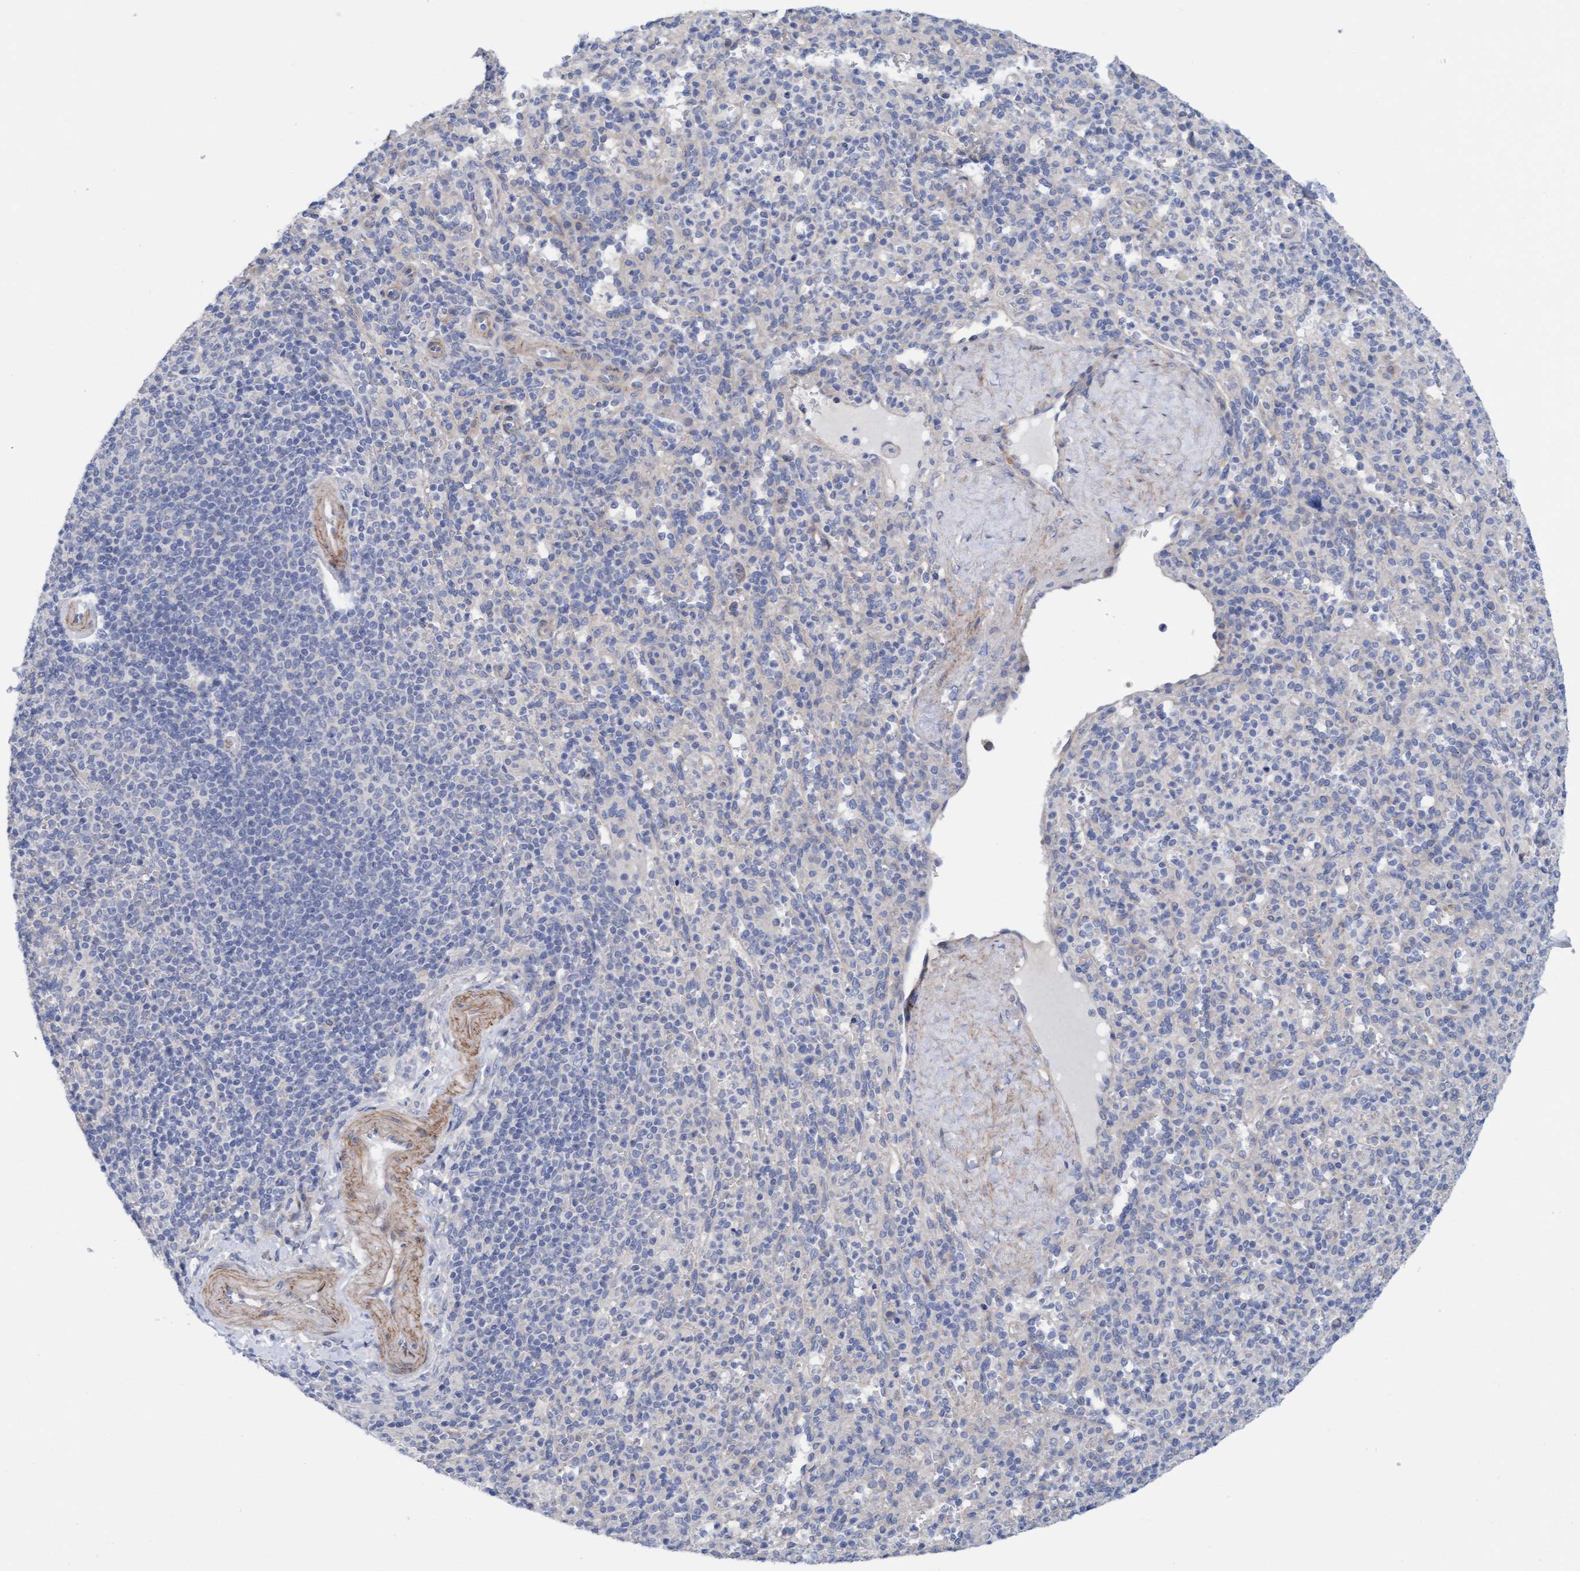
{"staining": {"intensity": "negative", "quantity": "none", "location": "none"}, "tissue": "spleen", "cell_type": "Cells in red pulp", "image_type": "normal", "snomed": [{"axis": "morphology", "description": "Normal tissue, NOS"}, {"axis": "topography", "description": "Spleen"}], "caption": "Spleen stained for a protein using immunohistochemistry (IHC) exhibits no positivity cells in red pulp.", "gene": "CDK5RAP3", "patient": {"sex": "male", "age": 36}}